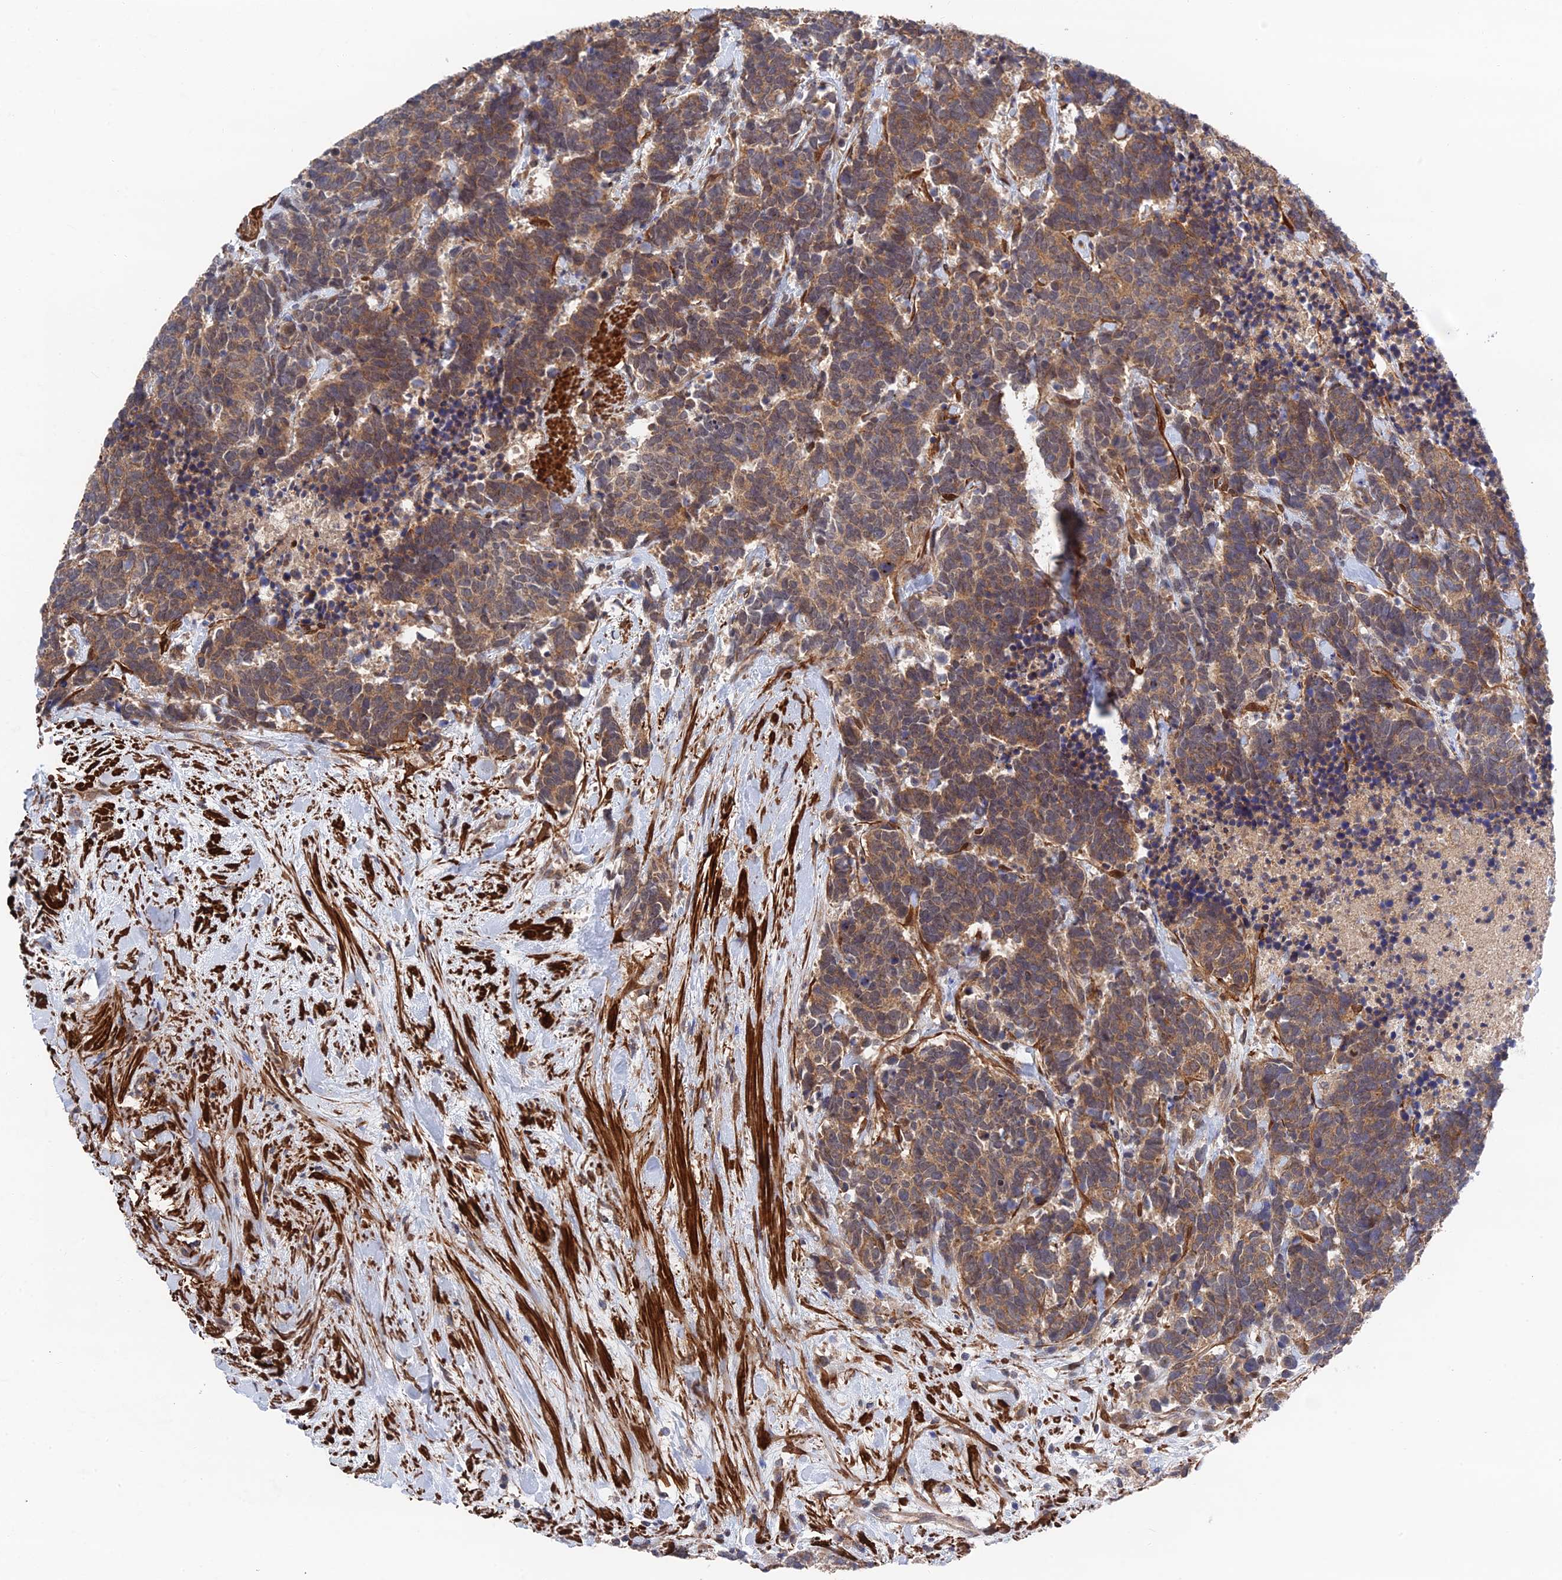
{"staining": {"intensity": "moderate", "quantity": ">75%", "location": "cytoplasmic/membranous"}, "tissue": "carcinoid", "cell_type": "Tumor cells", "image_type": "cancer", "snomed": [{"axis": "morphology", "description": "Carcinoma, NOS"}, {"axis": "morphology", "description": "Carcinoid, malignant, NOS"}, {"axis": "topography", "description": "Prostate"}], "caption": "Protein analysis of malignant carcinoid tissue exhibits moderate cytoplasmic/membranous expression in approximately >75% of tumor cells.", "gene": "ZNF320", "patient": {"sex": "male", "age": 57}}